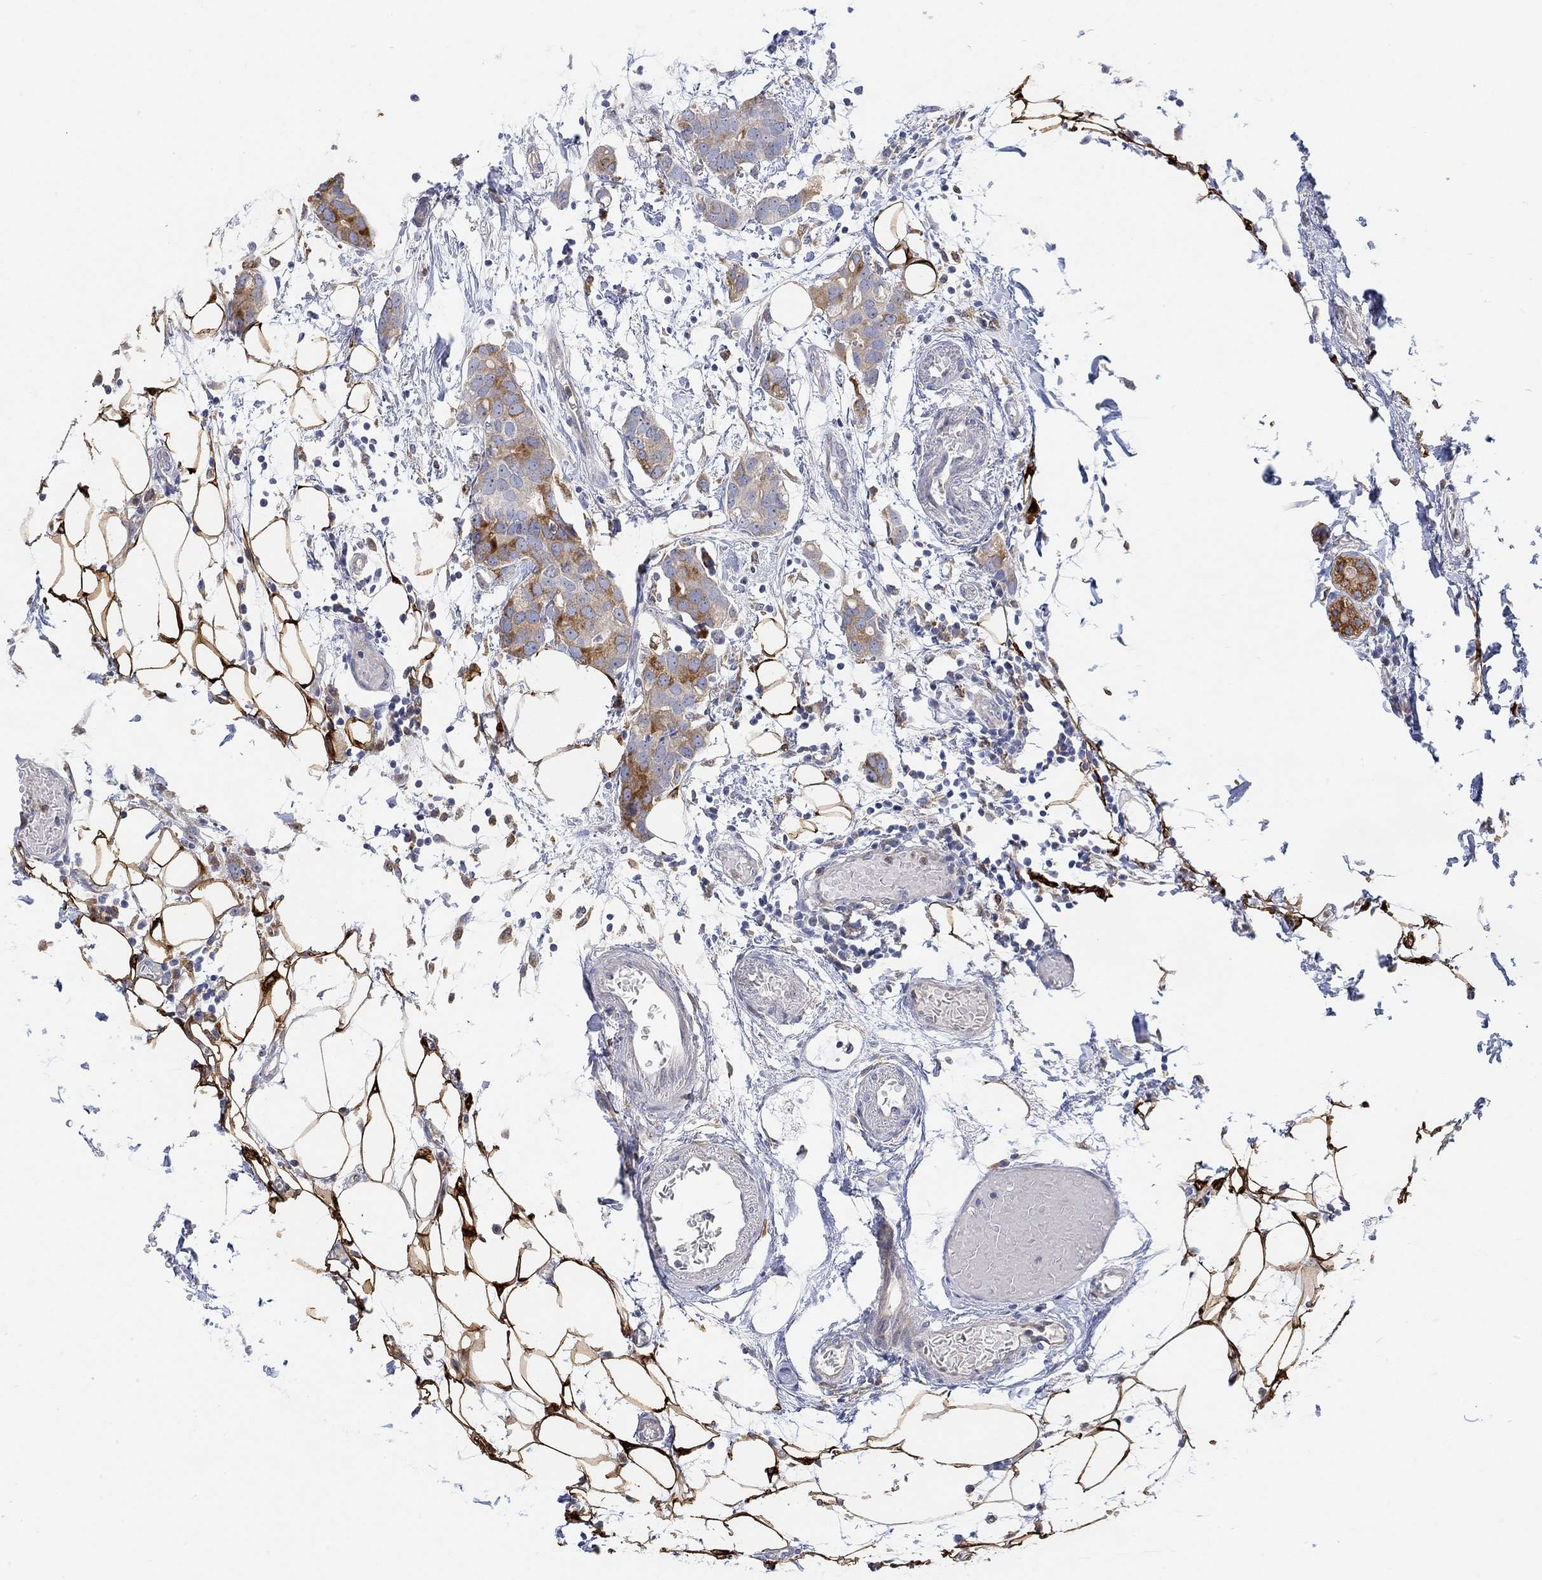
{"staining": {"intensity": "strong", "quantity": "<25%", "location": "cytoplasmic/membranous"}, "tissue": "breast cancer", "cell_type": "Tumor cells", "image_type": "cancer", "snomed": [{"axis": "morphology", "description": "Duct carcinoma"}, {"axis": "topography", "description": "Breast"}], "caption": "This is a histology image of immunohistochemistry staining of breast cancer (intraductal carcinoma), which shows strong expression in the cytoplasmic/membranous of tumor cells.", "gene": "ACSL1", "patient": {"sex": "female", "age": 83}}